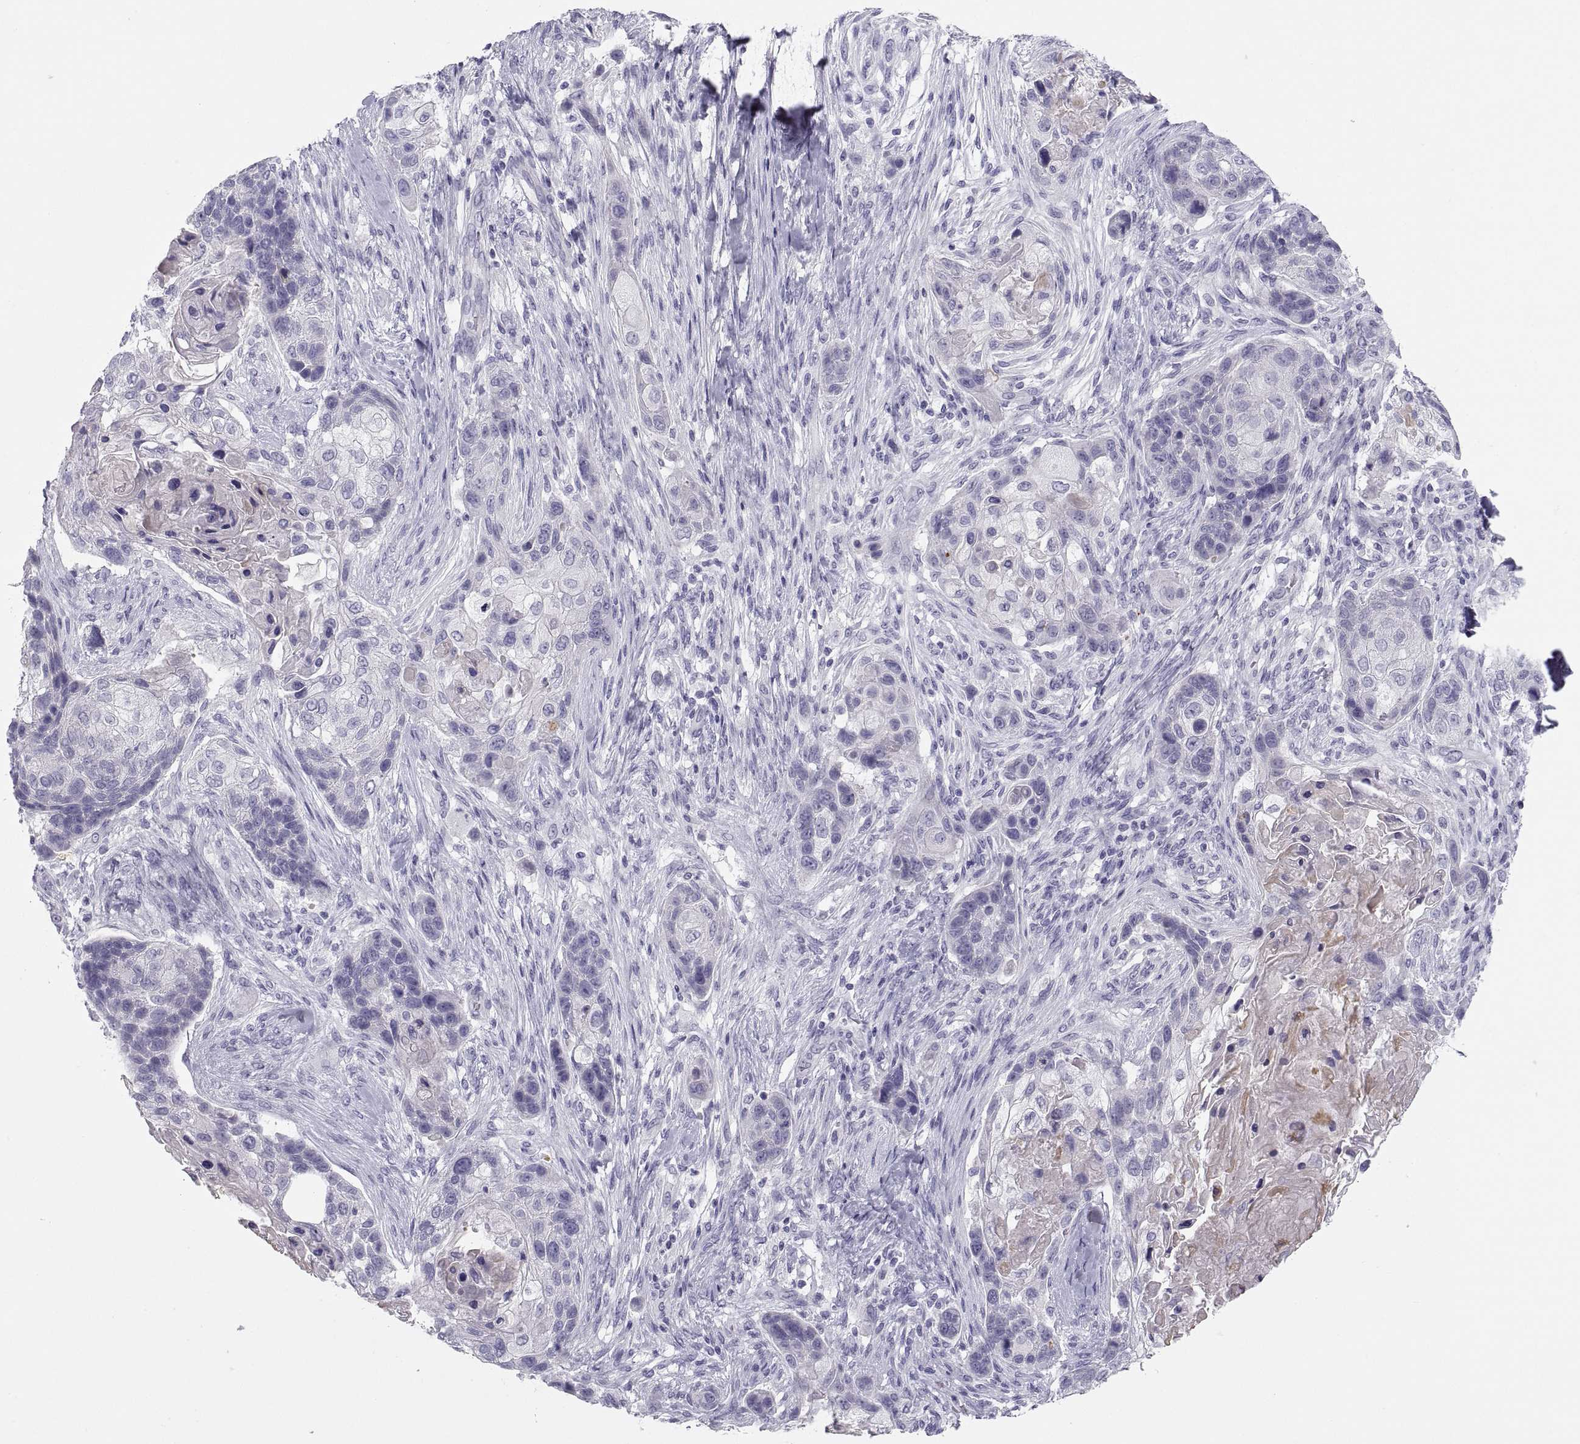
{"staining": {"intensity": "negative", "quantity": "none", "location": "none"}, "tissue": "lung cancer", "cell_type": "Tumor cells", "image_type": "cancer", "snomed": [{"axis": "morphology", "description": "Squamous cell carcinoma, NOS"}, {"axis": "topography", "description": "Lung"}], "caption": "Immunohistochemistry (IHC) histopathology image of lung squamous cell carcinoma stained for a protein (brown), which demonstrates no expression in tumor cells.", "gene": "MAGEB2", "patient": {"sex": "male", "age": 69}}